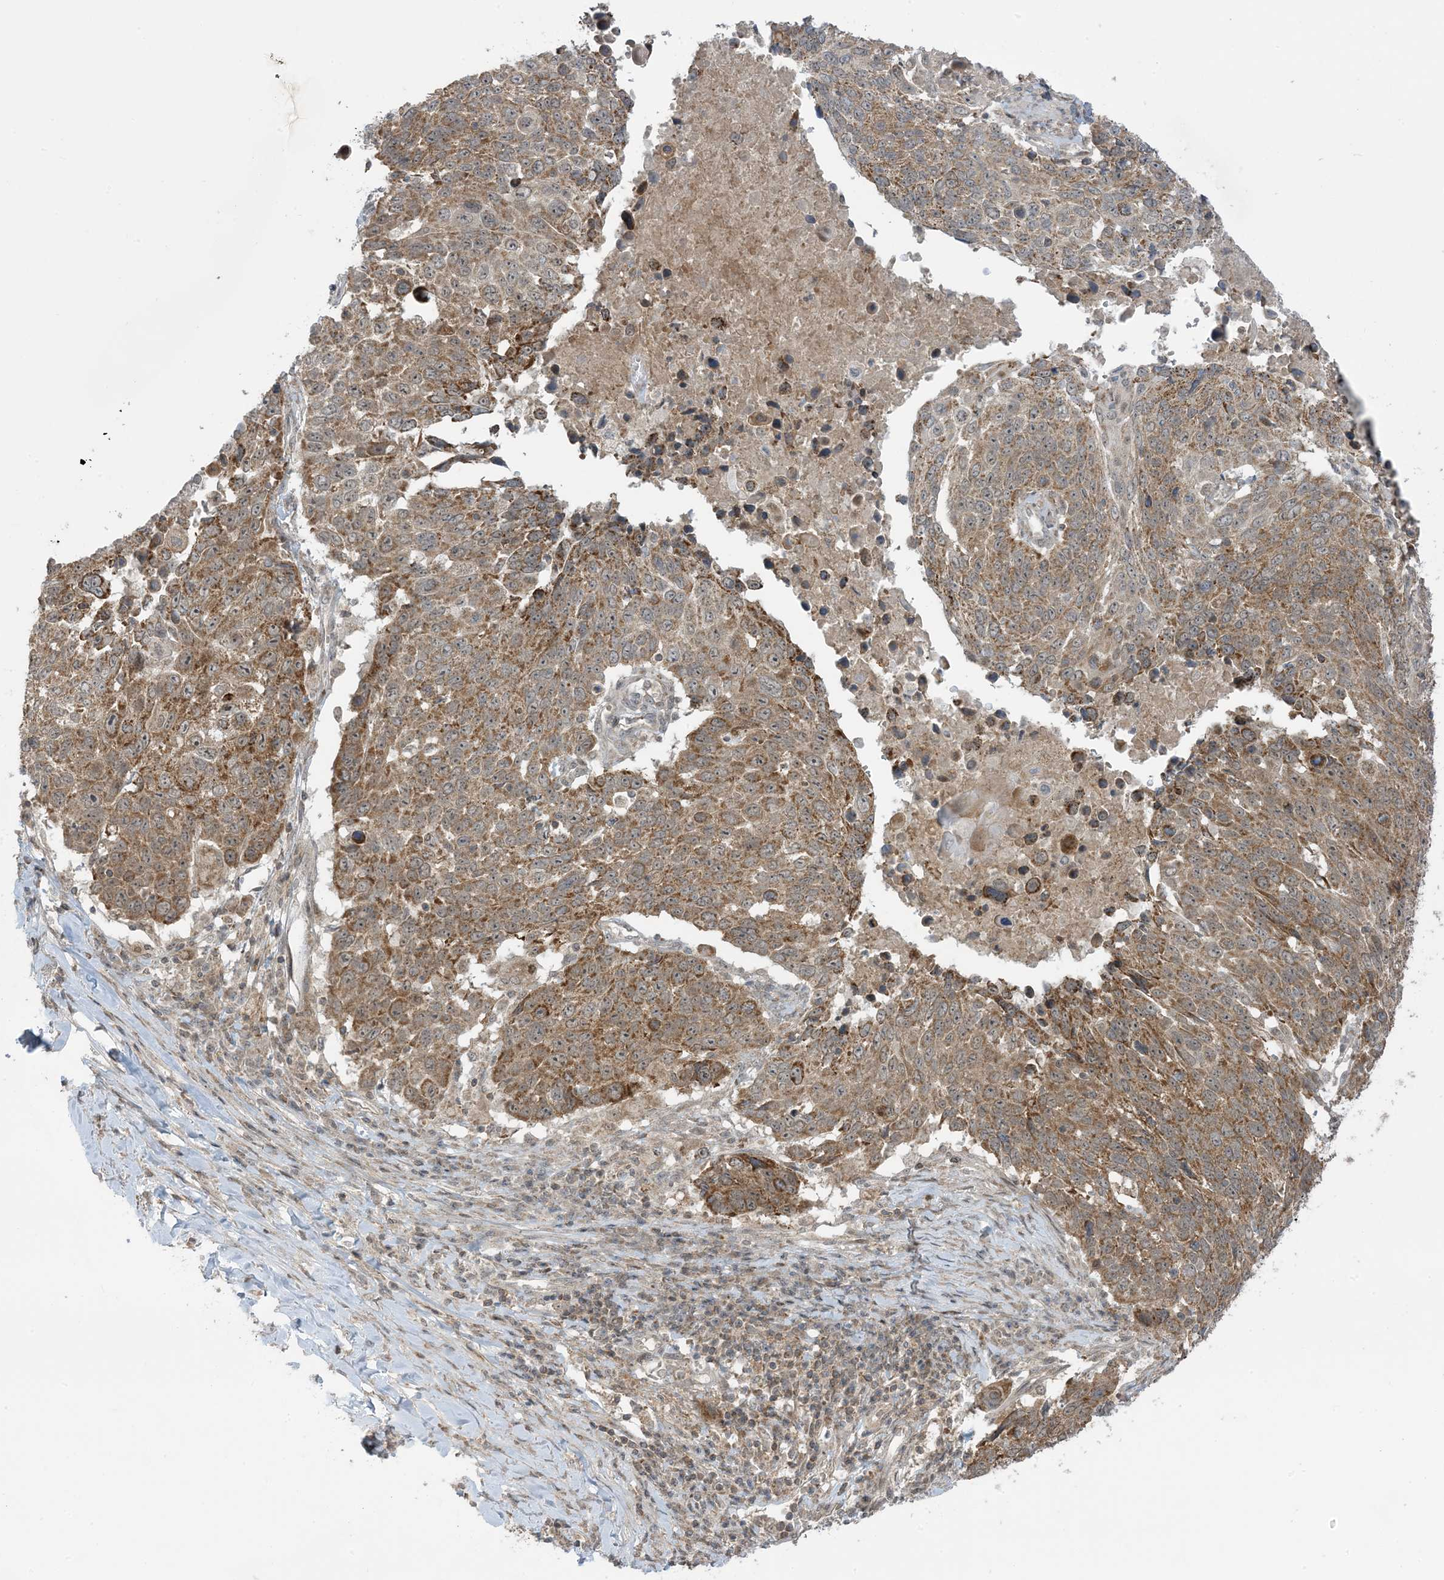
{"staining": {"intensity": "moderate", "quantity": ">75%", "location": "cytoplasmic/membranous"}, "tissue": "lung cancer", "cell_type": "Tumor cells", "image_type": "cancer", "snomed": [{"axis": "morphology", "description": "Squamous cell carcinoma, NOS"}, {"axis": "topography", "description": "Lung"}], "caption": "Moderate cytoplasmic/membranous positivity is identified in about >75% of tumor cells in lung cancer.", "gene": "PHLDB2", "patient": {"sex": "male", "age": 66}}